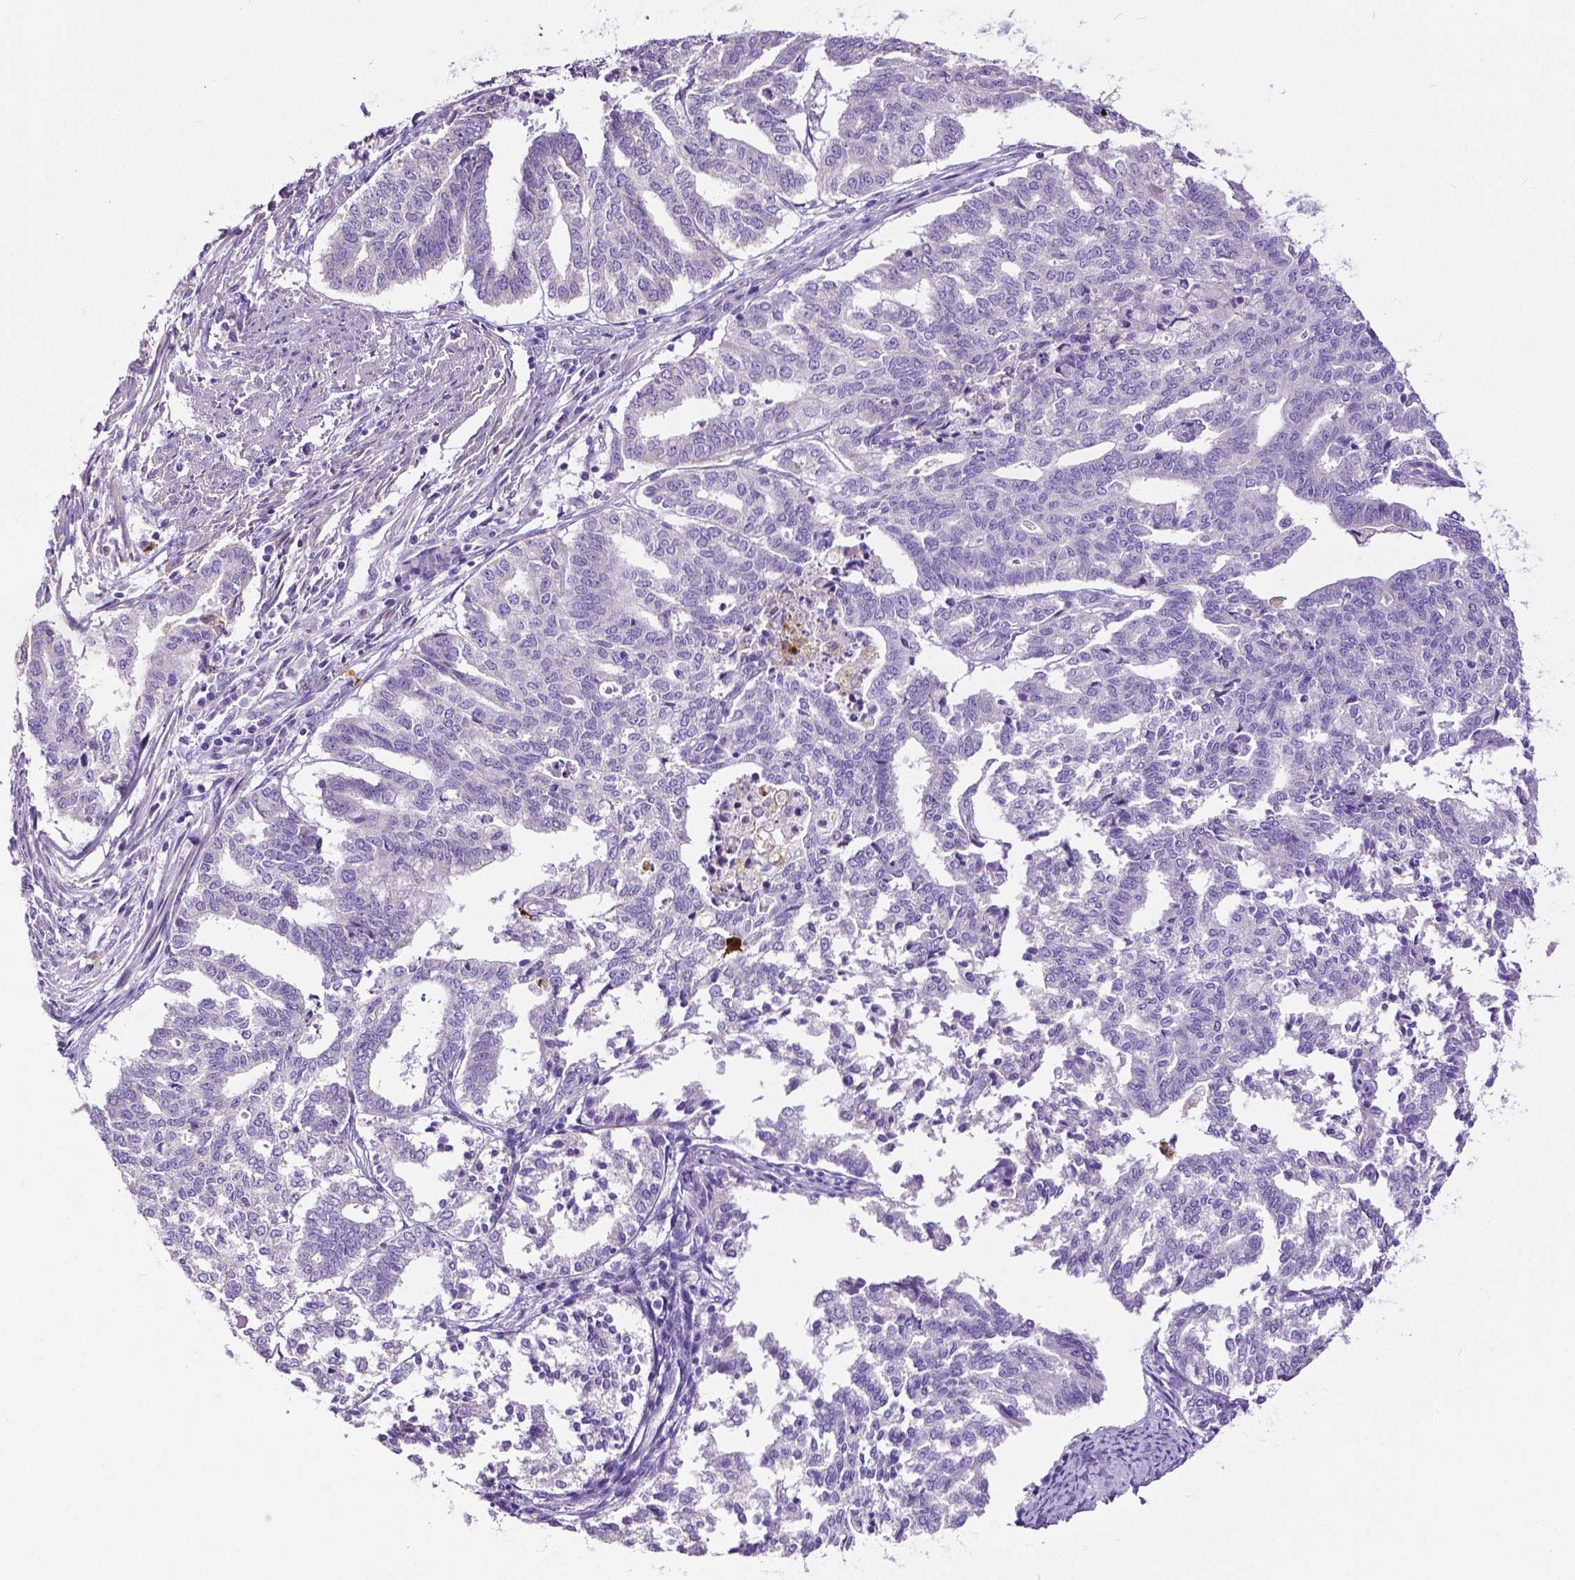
{"staining": {"intensity": "negative", "quantity": "none", "location": "none"}, "tissue": "endometrial cancer", "cell_type": "Tumor cells", "image_type": "cancer", "snomed": [{"axis": "morphology", "description": "Adenocarcinoma, NOS"}, {"axis": "topography", "description": "Endometrium"}], "caption": "Histopathology image shows no significant protein positivity in tumor cells of adenocarcinoma (endometrial).", "gene": "MMP9", "patient": {"sex": "female", "age": 79}}